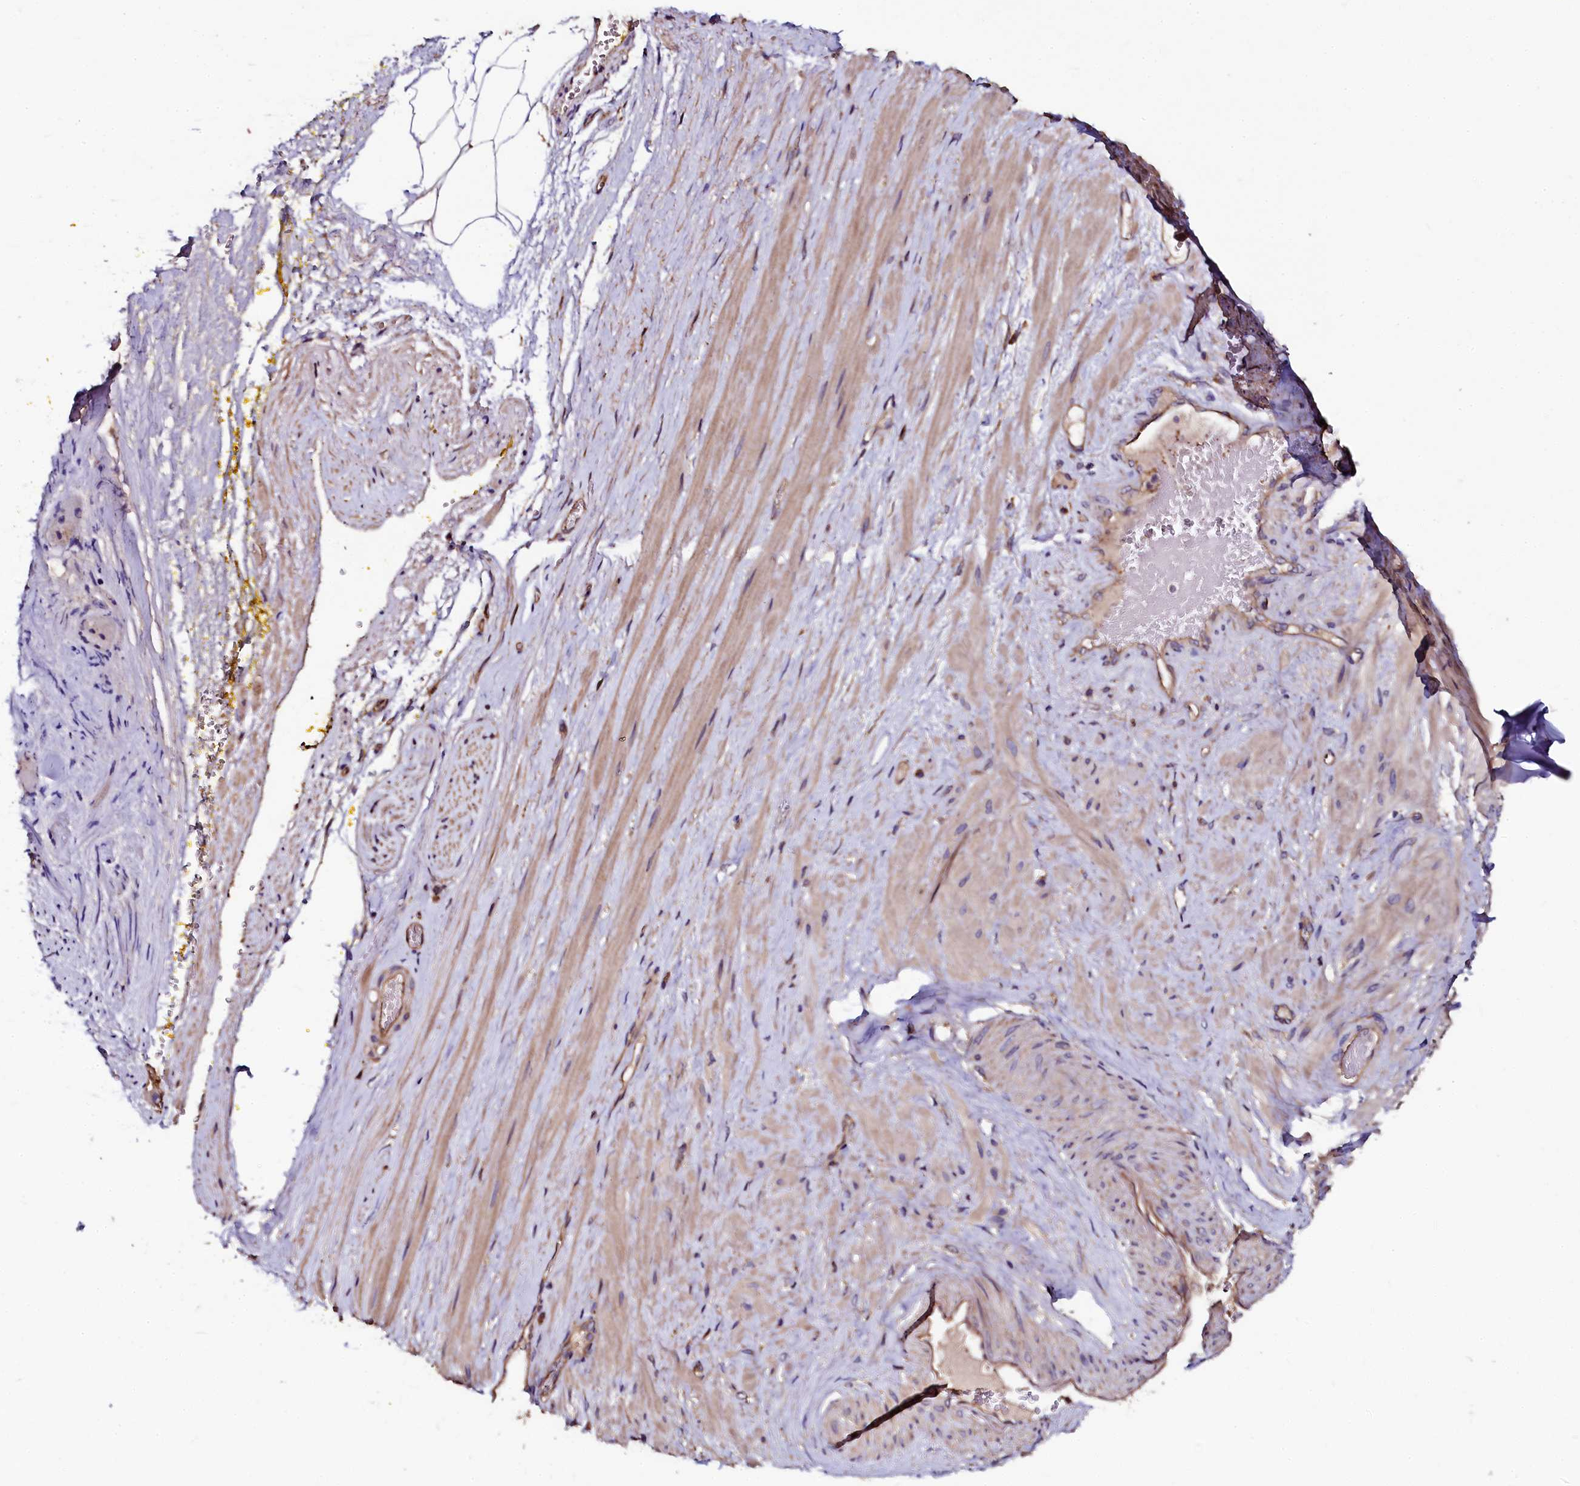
{"staining": {"intensity": "negative", "quantity": "none", "location": "none"}, "tissue": "adipose tissue", "cell_type": "Adipocytes", "image_type": "normal", "snomed": [{"axis": "morphology", "description": "Normal tissue, NOS"}, {"axis": "morphology", "description": "Adenocarcinoma, Low grade"}, {"axis": "topography", "description": "Prostate"}, {"axis": "topography", "description": "Peripheral nerve tissue"}], "caption": "Human adipose tissue stained for a protein using immunohistochemistry exhibits no staining in adipocytes.", "gene": "APPL2", "patient": {"sex": "male", "age": 63}}